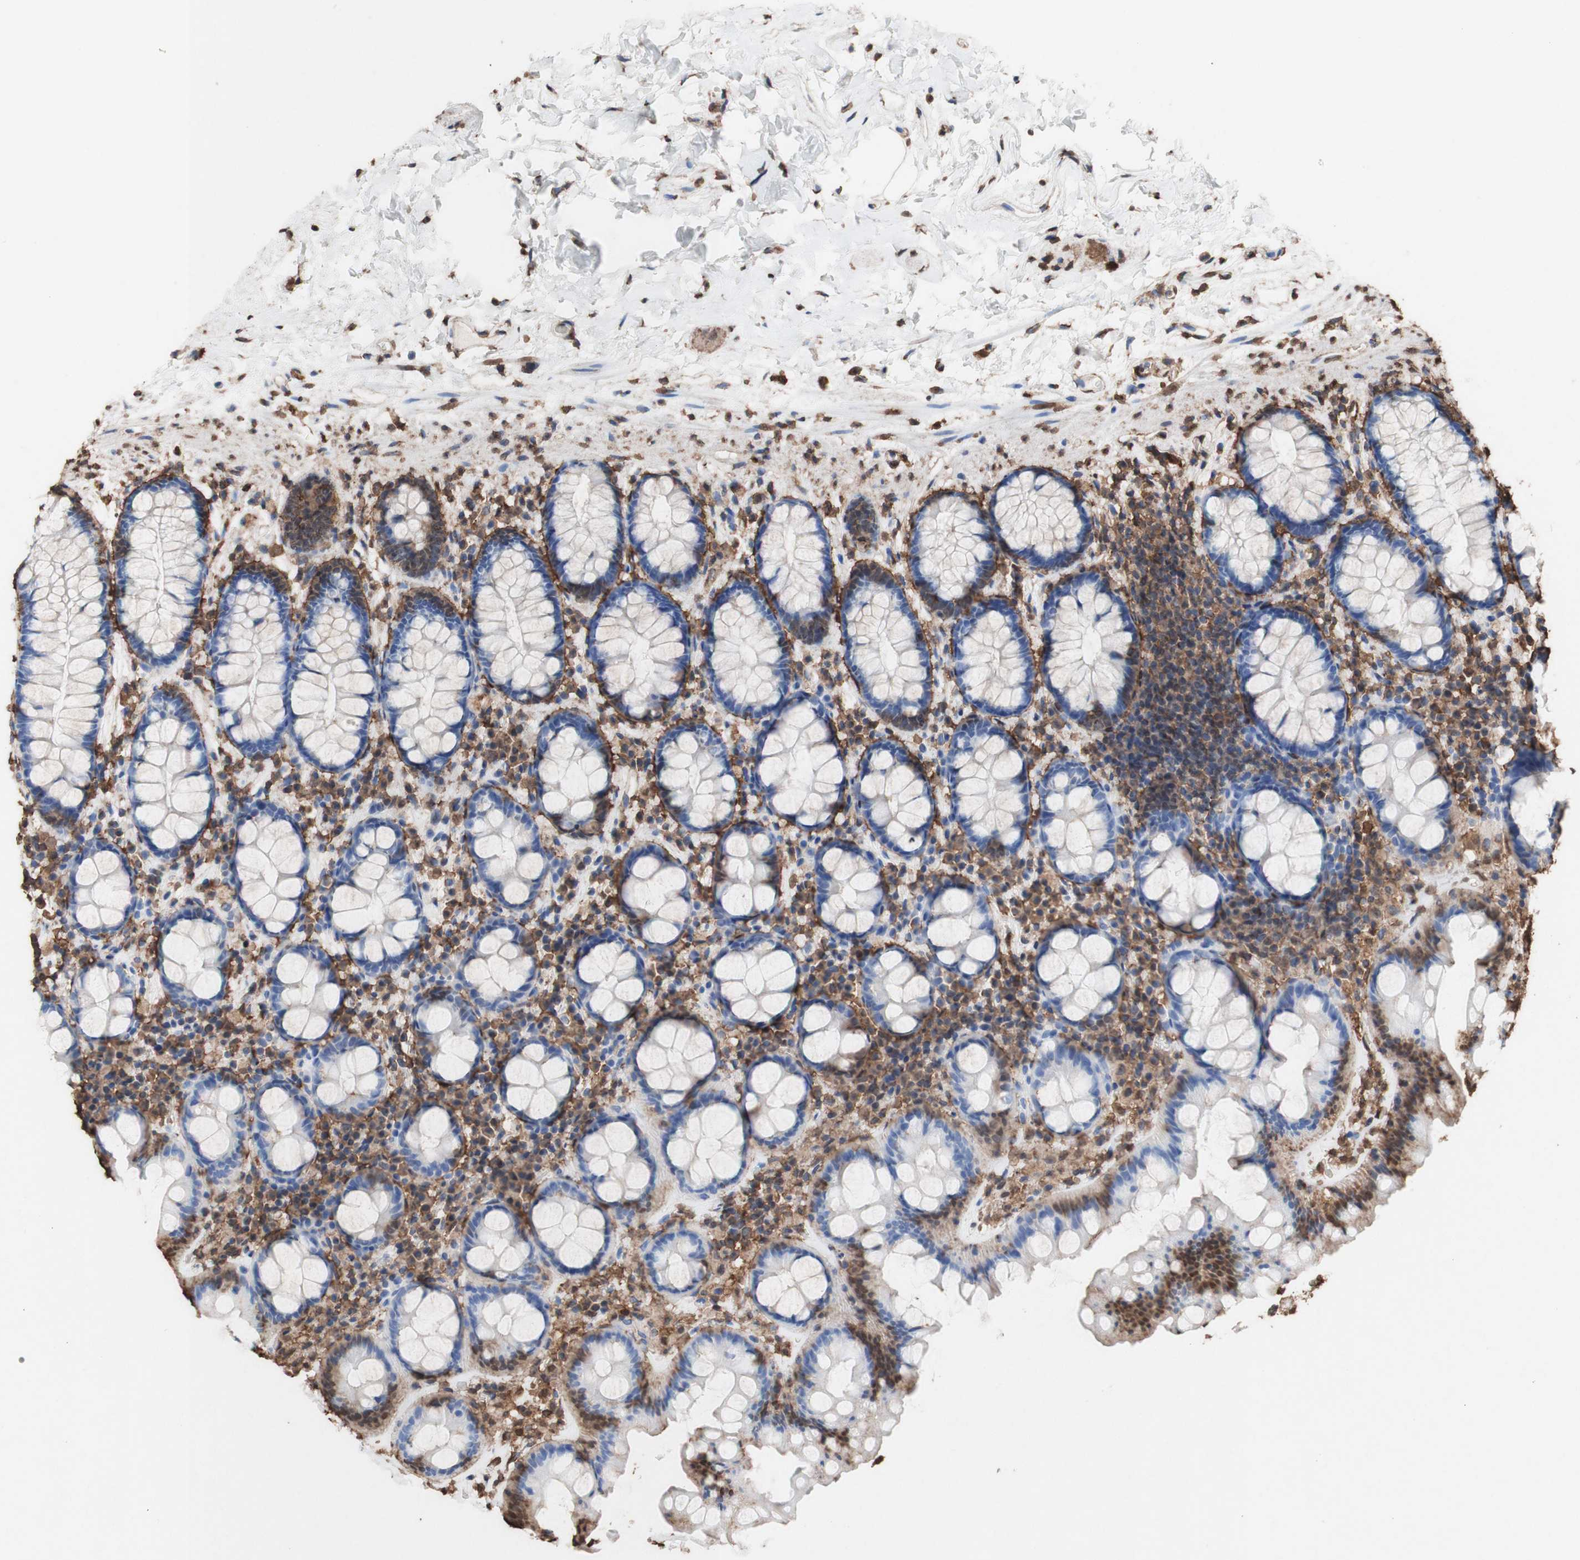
{"staining": {"intensity": "weak", "quantity": "25%-75%", "location": "cytoplasmic/membranous"}, "tissue": "colon", "cell_type": "Endothelial cells", "image_type": "normal", "snomed": [{"axis": "morphology", "description": "Normal tissue, NOS"}, {"axis": "topography", "description": "Colon"}], "caption": "Unremarkable colon shows weak cytoplasmic/membranous expression in about 25%-75% of endothelial cells.", "gene": "PIDD1", "patient": {"sex": "female", "age": 80}}